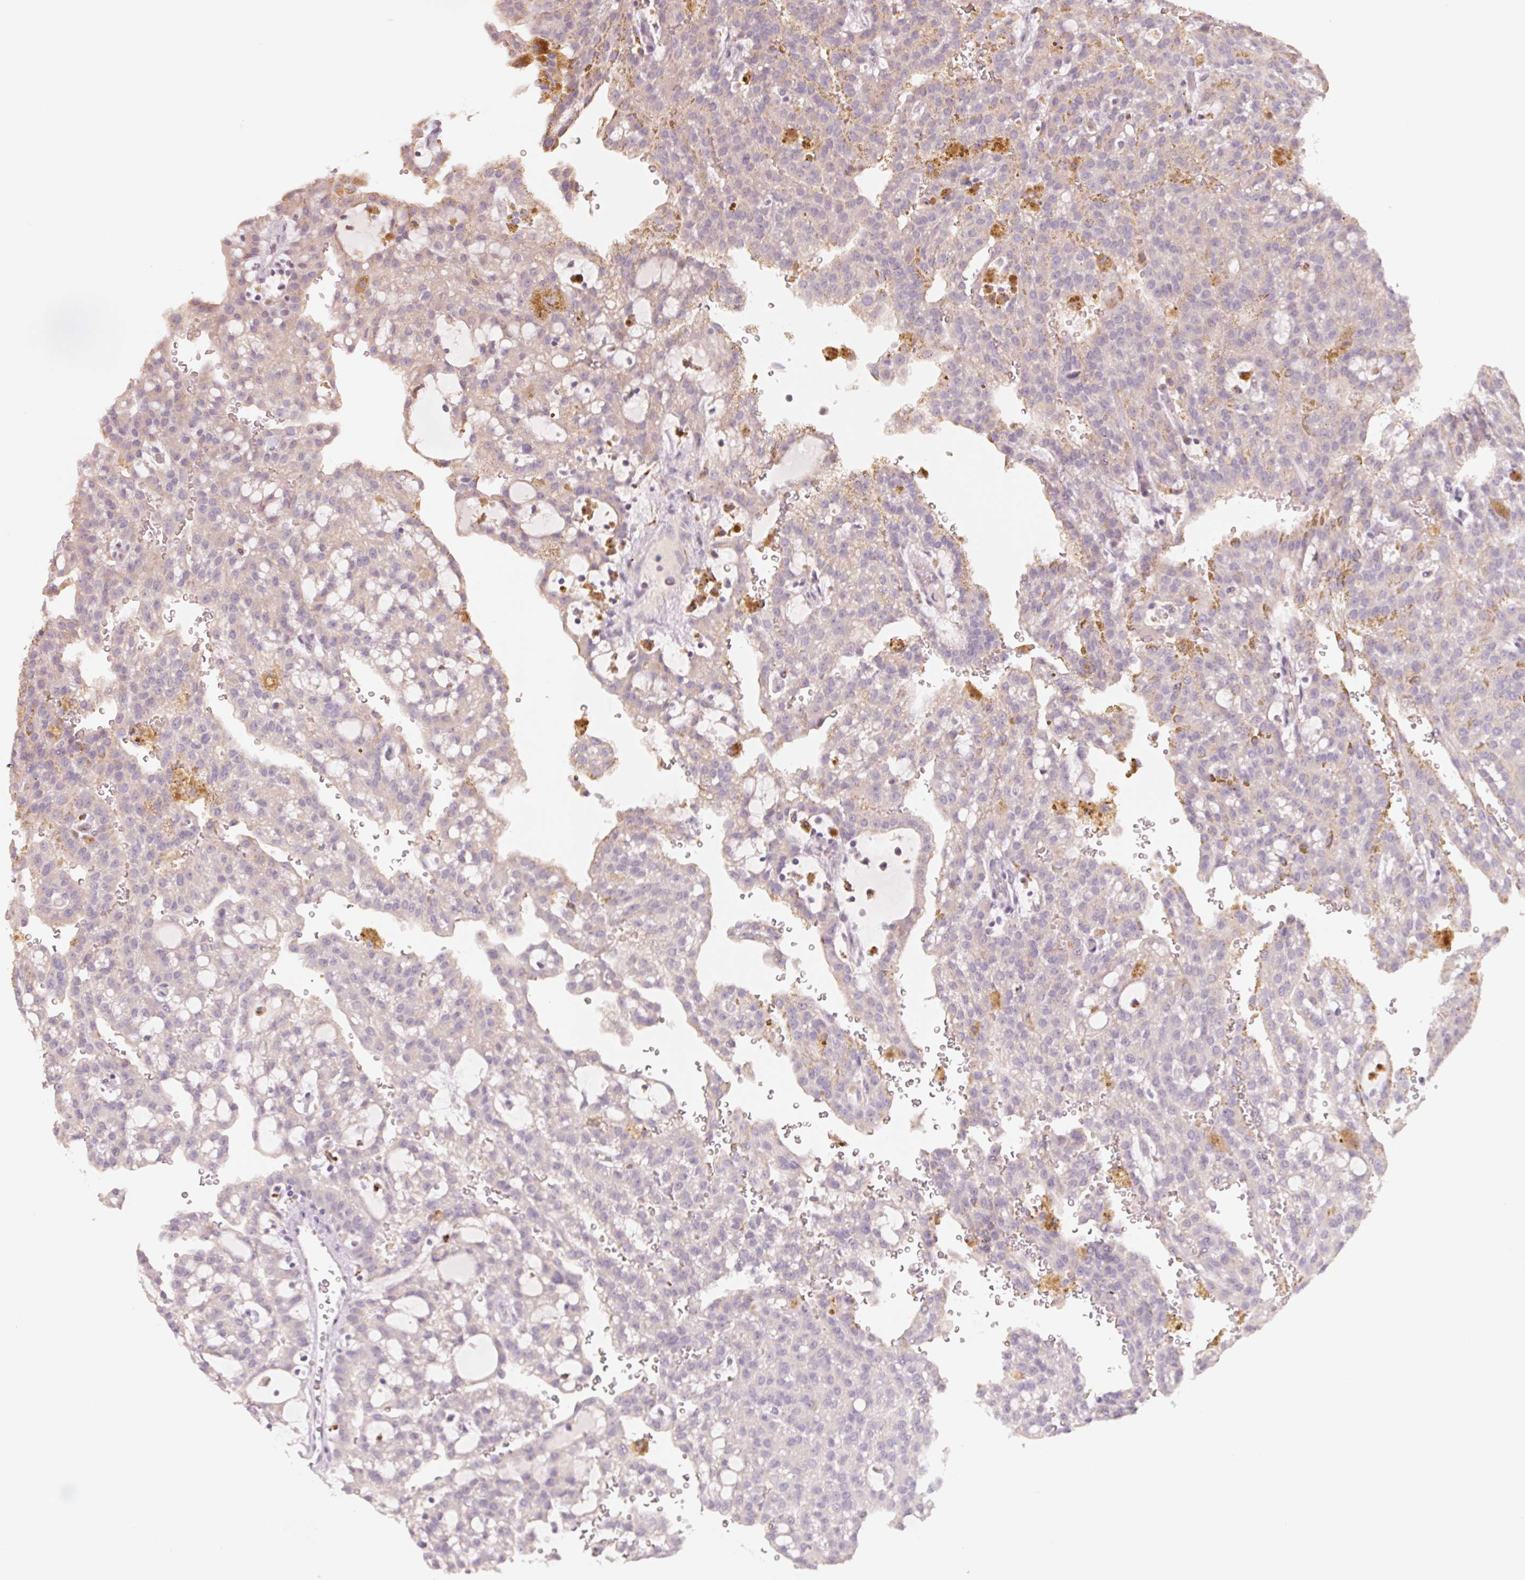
{"staining": {"intensity": "negative", "quantity": "none", "location": "none"}, "tissue": "renal cancer", "cell_type": "Tumor cells", "image_type": "cancer", "snomed": [{"axis": "morphology", "description": "Adenocarcinoma, NOS"}, {"axis": "topography", "description": "Kidney"}], "caption": "This is an IHC image of human renal adenocarcinoma. There is no expression in tumor cells.", "gene": "TREH", "patient": {"sex": "male", "age": 63}}